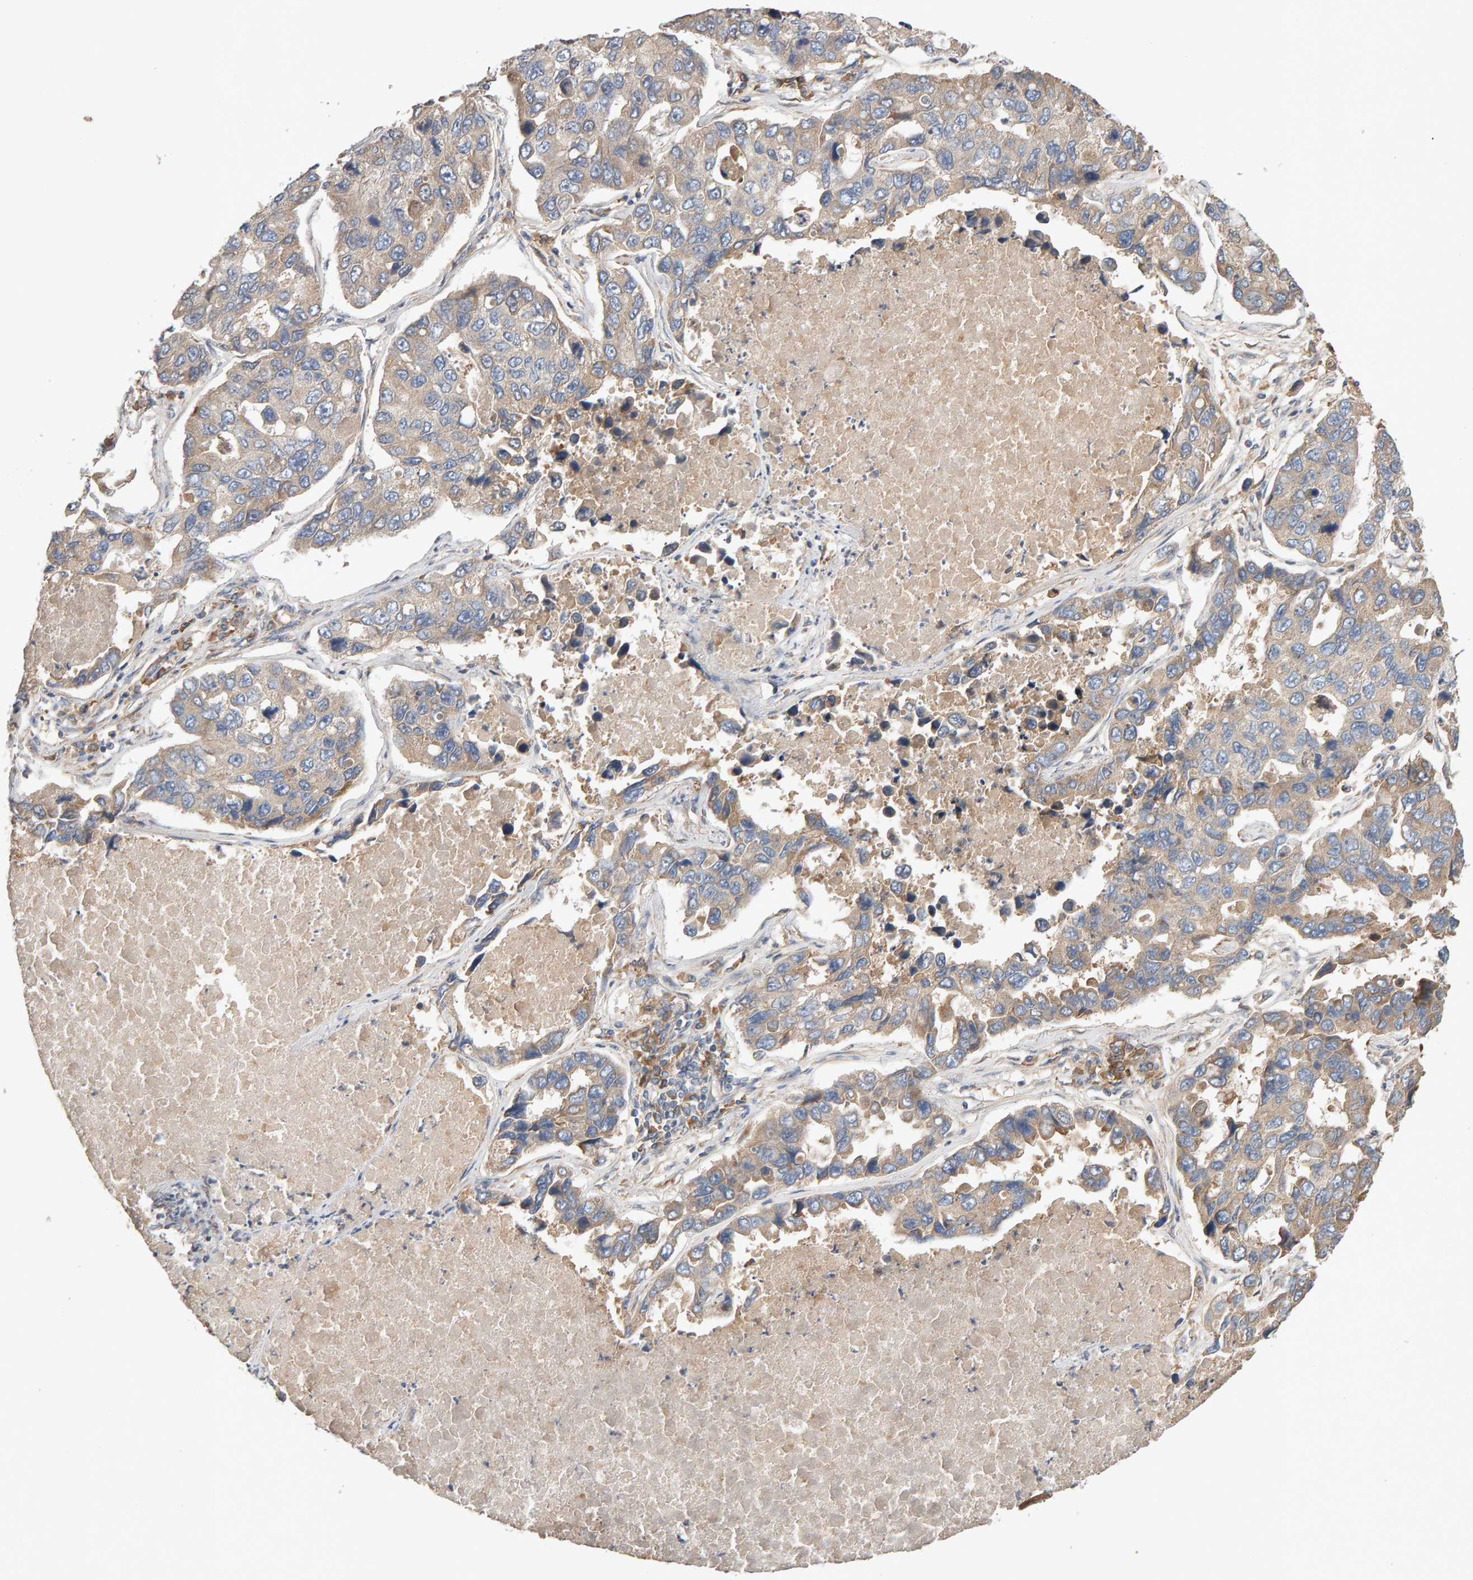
{"staining": {"intensity": "weak", "quantity": "25%-75%", "location": "cytoplasmic/membranous"}, "tissue": "lung cancer", "cell_type": "Tumor cells", "image_type": "cancer", "snomed": [{"axis": "morphology", "description": "Adenocarcinoma, NOS"}, {"axis": "topography", "description": "Lung"}], "caption": "Immunohistochemical staining of human lung cancer (adenocarcinoma) shows weak cytoplasmic/membranous protein expression in approximately 25%-75% of tumor cells.", "gene": "RNF19A", "patient": {"sex": "male", "age": 64}}